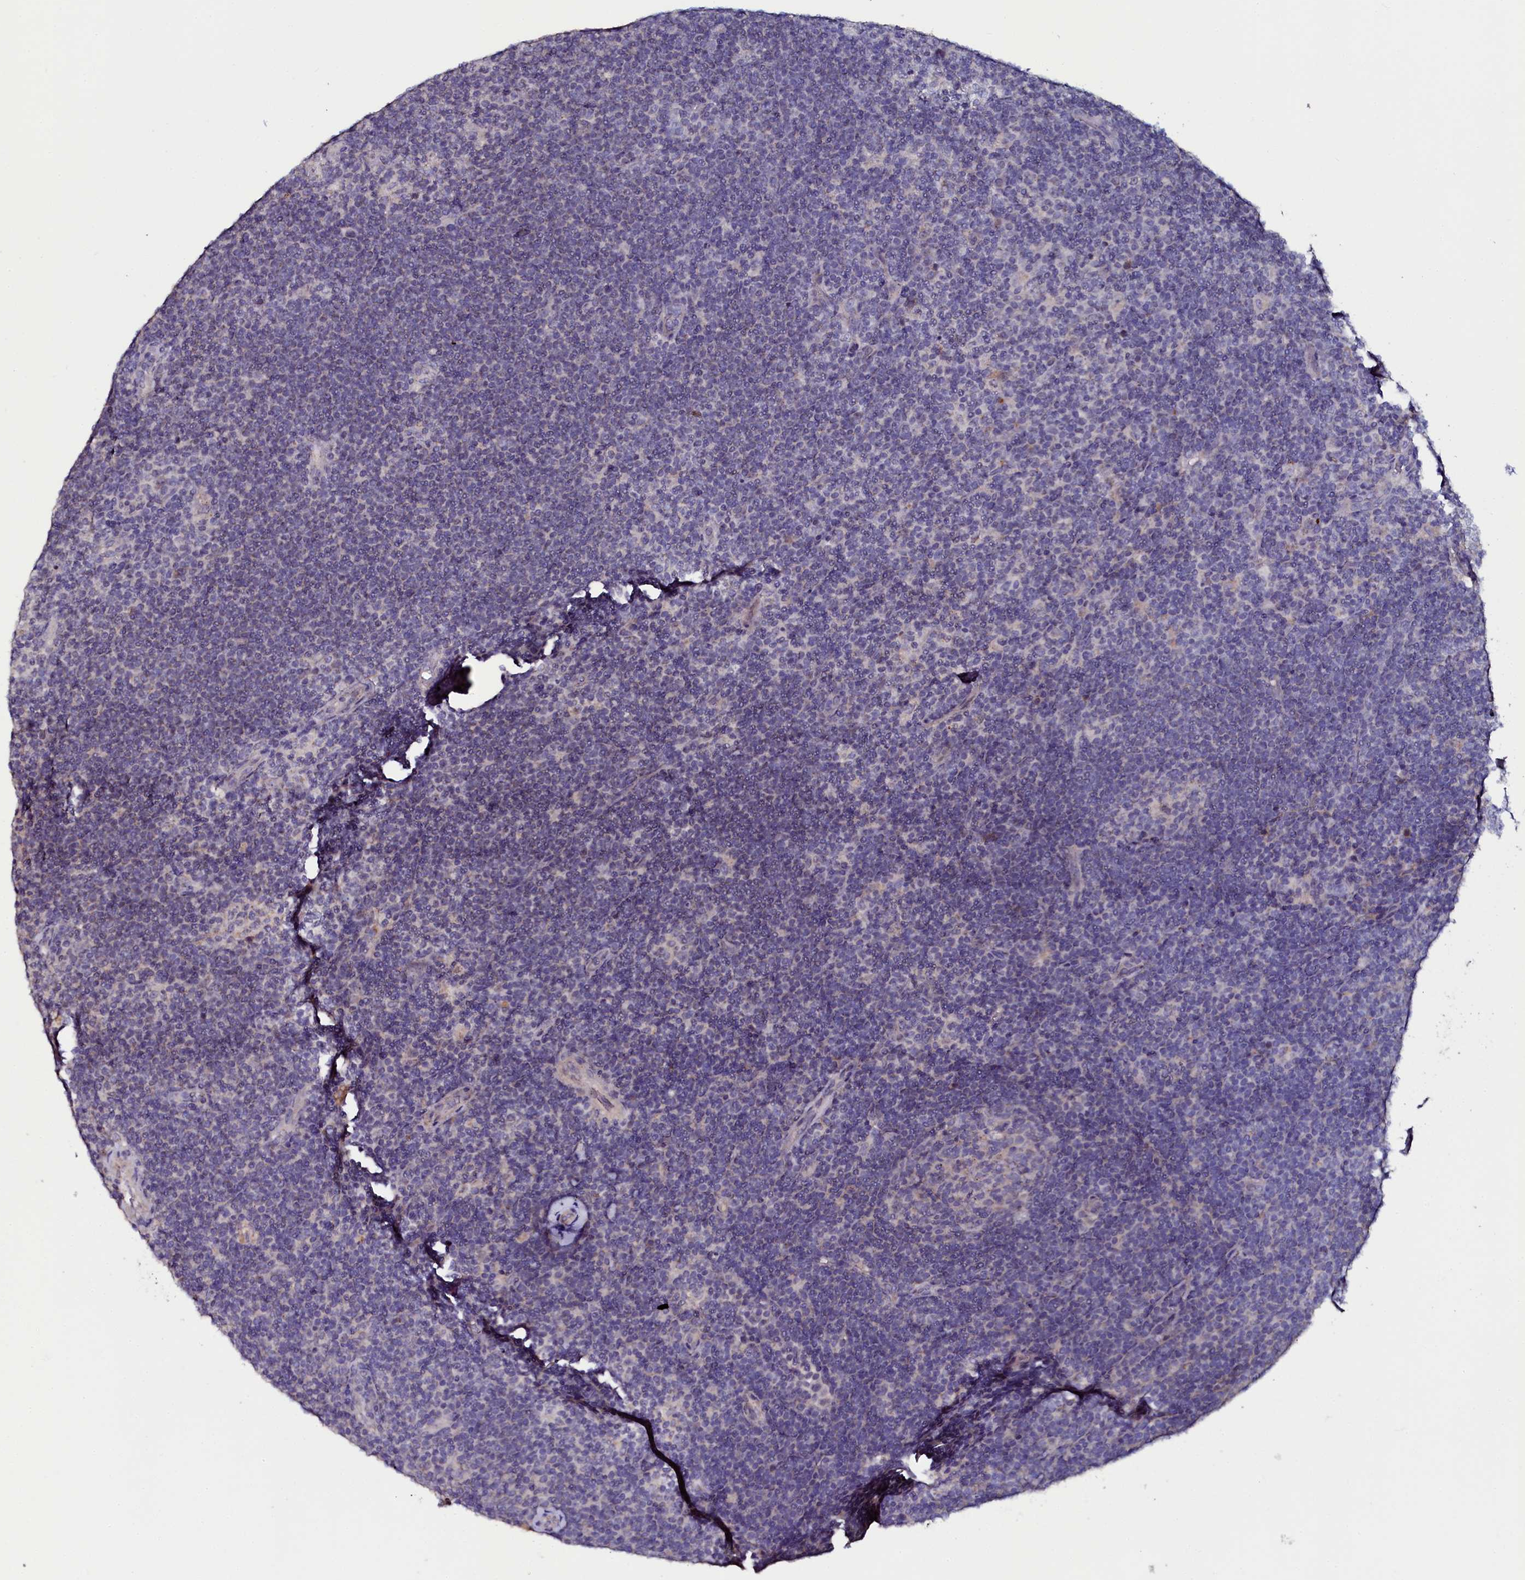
{"staining": {"intensity": "negative", "quantity": "none", "location": "none"}, "tissue": "lymphoma", "cell_type": "Tumor cells", "image_type": "cancer", "snomed": [{"axis": "morphology", "description": "Hodgkin's disease, NOS"}, {"axis": "topography", "description": "Lymph node"}], "caption": "Human Hodgkin's disease stained for a protein using immunohistochemistry demonstrates no expression in tumor cells.", "gene": "USPL1", "patient": {"sex": "female", "age": 57}}